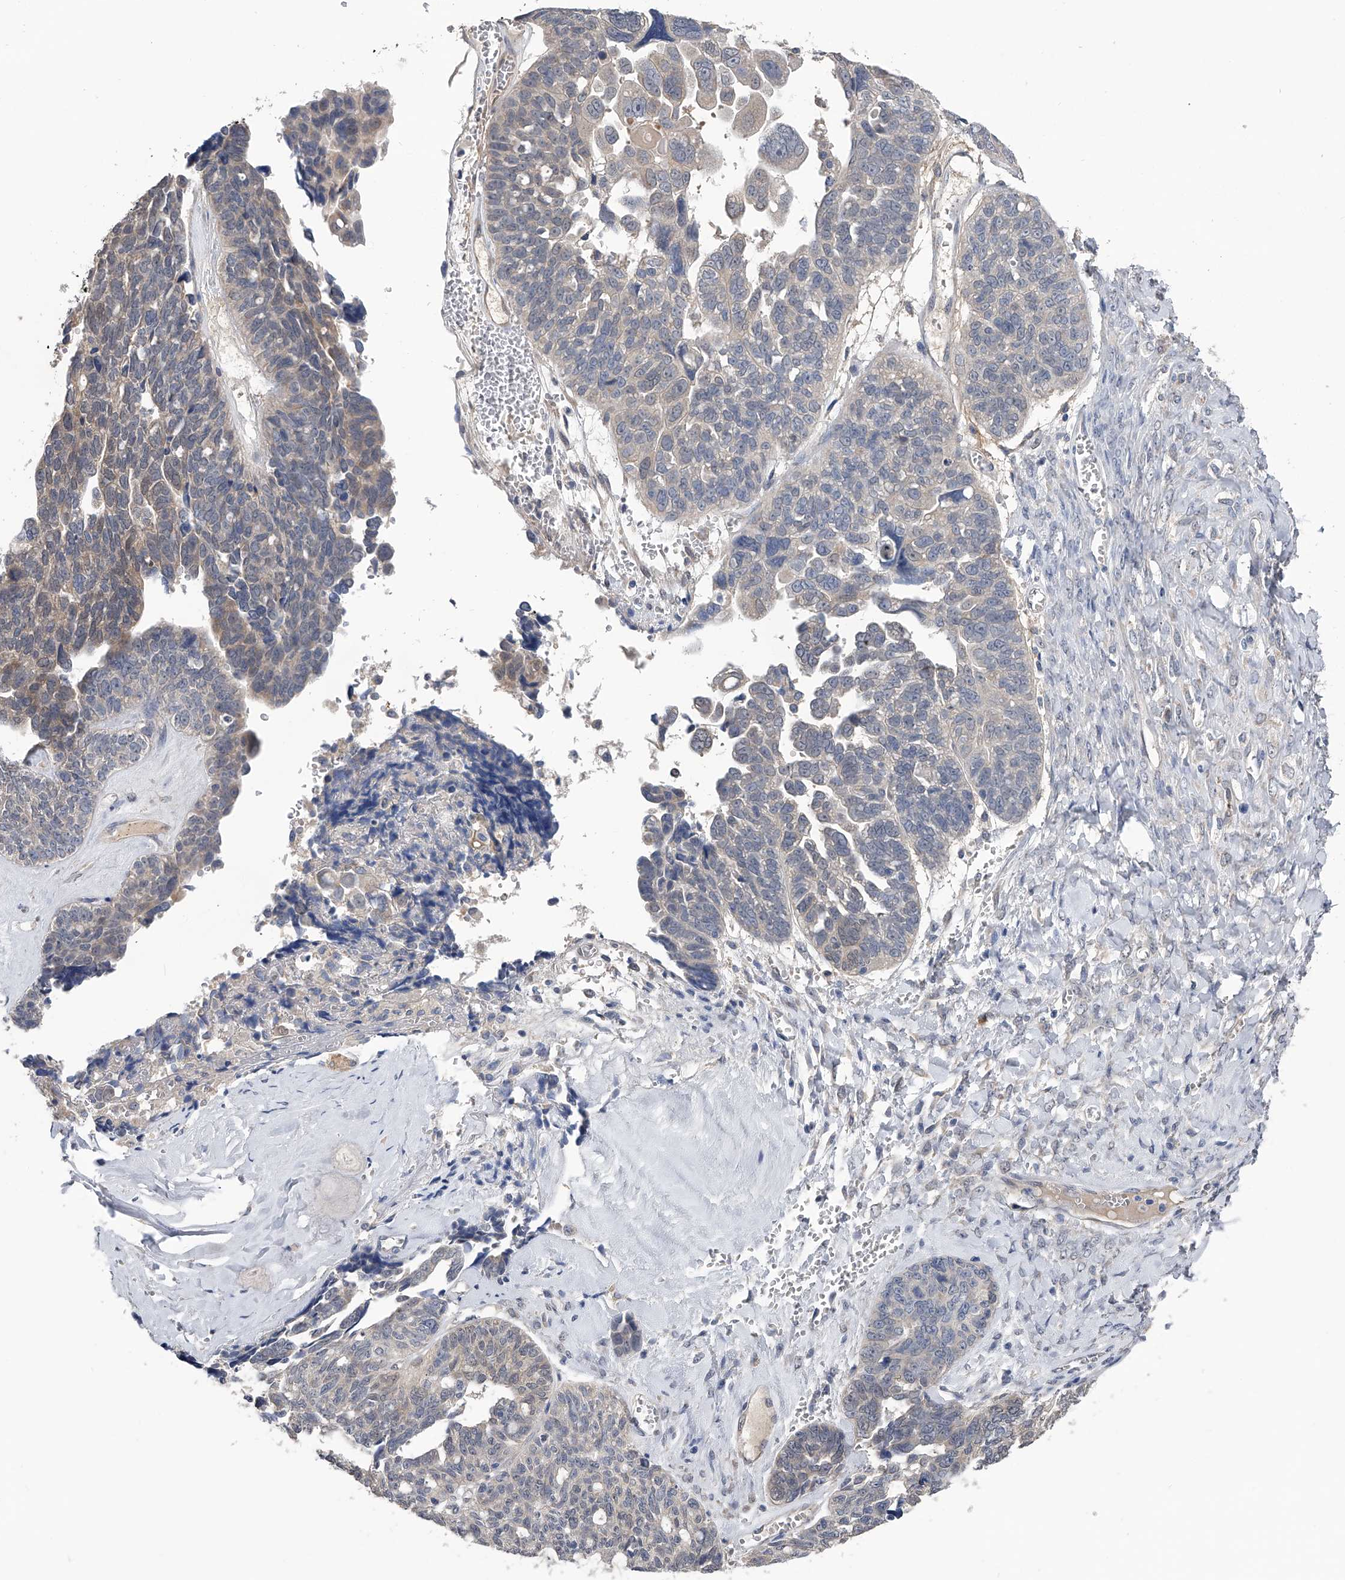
{"staining": {"intensity": "weak", "quantity": "<25%", "location": "cytoplasmic/membranous"}, "tissue": "ovarian cancer", "cell_type": "Tumor cells", "image_type": "cancer", "snomed": [{"axis": "morphology", "description": "Cystadenocarcinoma, serous, NOS"}, {"axis": "topography", "description": "Ovary"}], "caption": "Ovarian cancer was stained to show a protein in brown. There is no significant expression in tumor cells. (Stains: DAB immunohistochemistry (IHC) with hematoxylin counter stain, Microscopy: brightfield microscopy at high magnification).", "gene": "PGM3", "patient": {"sex": "female", "age": 79}}